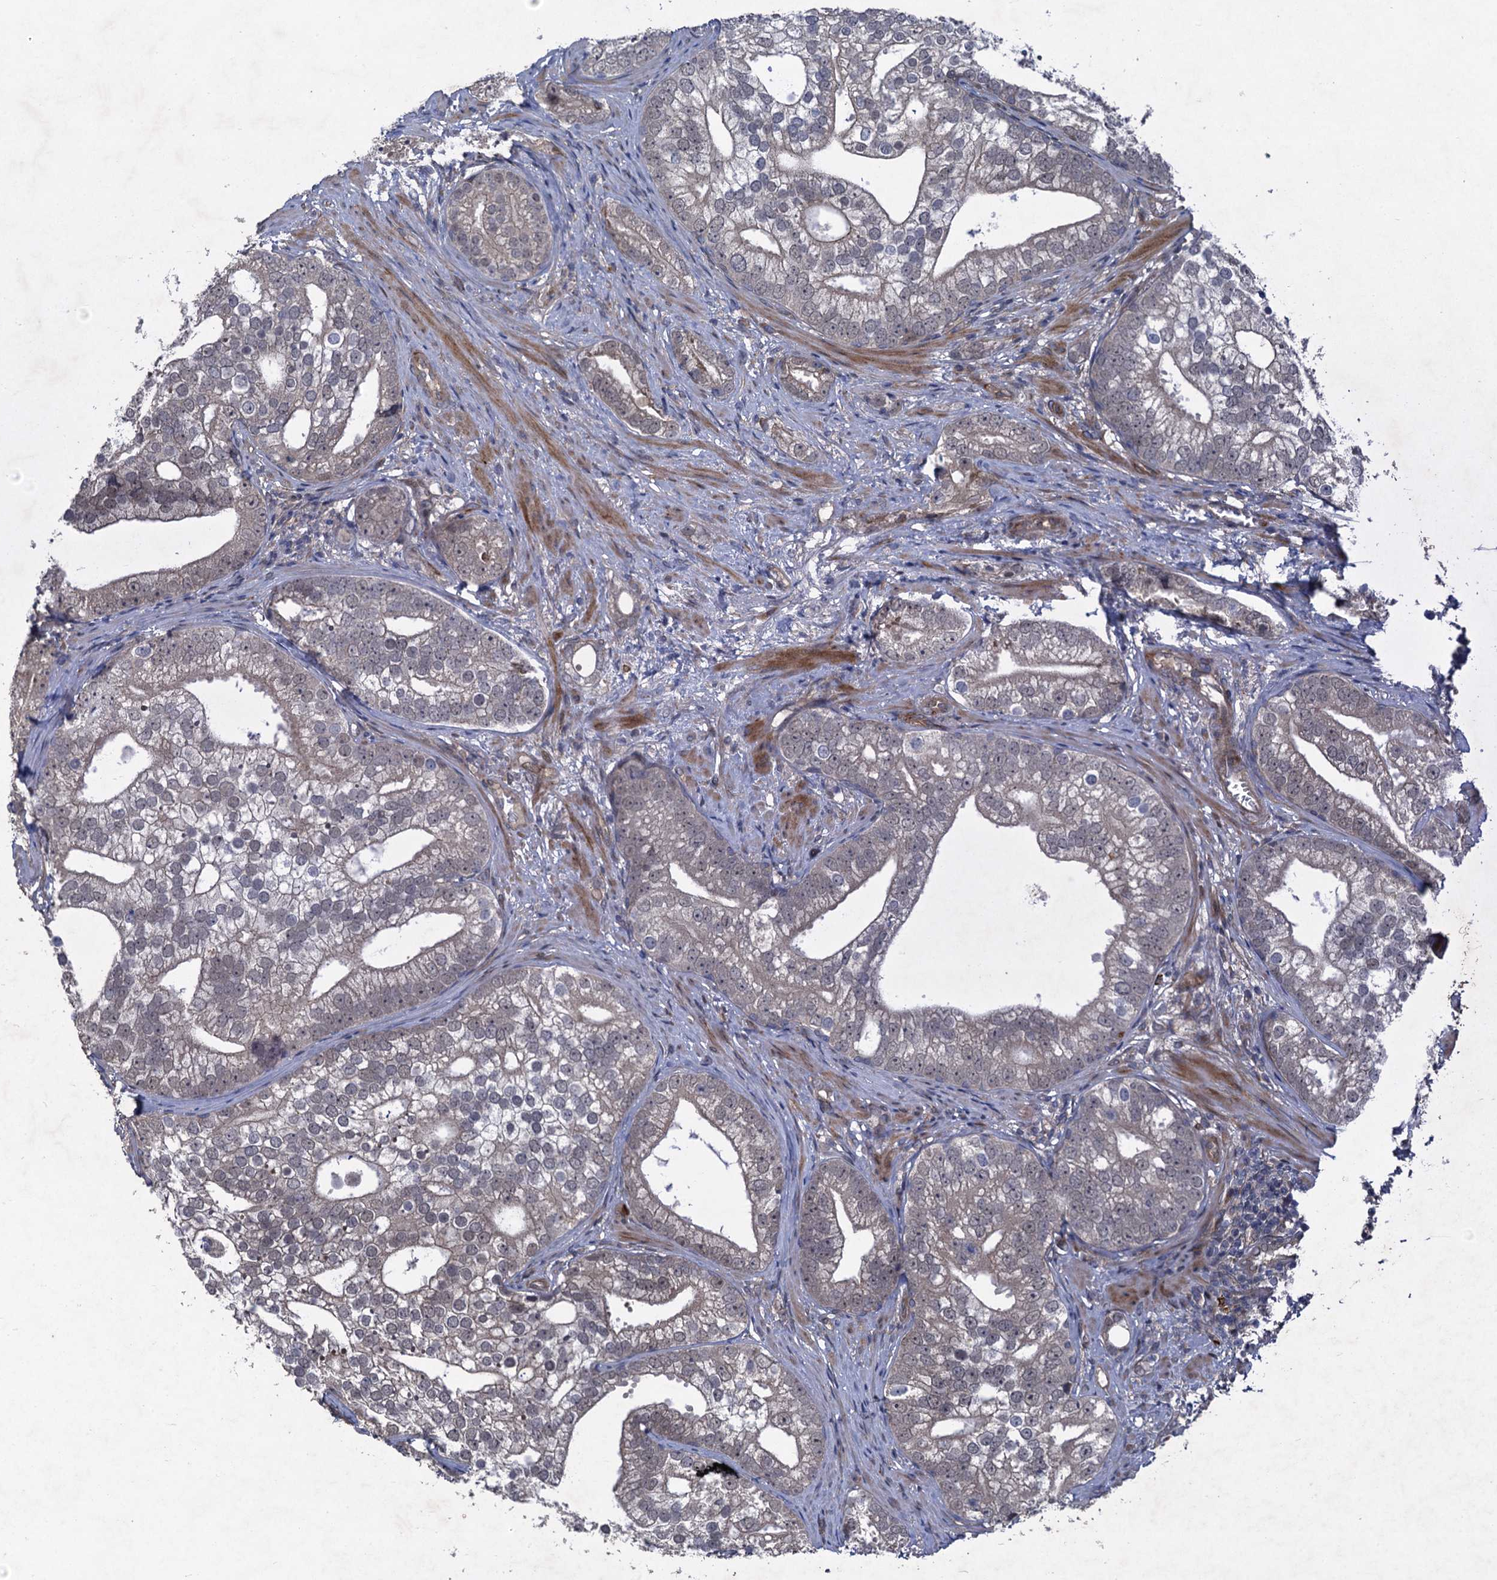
{"staining": {"intensity": "negative", "quantity": "none", "location": "none"}, "tissue": "prostate cancer", "cell_type": "Tumor cells", "image_type": "cancer", "snomed": [{"axis": "morphology", "description": "Adenocarcinoma, High grade"}, {"axis": "topography", "description": "Prostate"}], "caption": "Immunohistochemistry (IHC) micrograph of human prostate cancer (high-grade adenocarcinoma) stained for a protein (brown), which shows no positivity in tumor cells.", "gene": "NUDT22", "patient": {"sex": "male", "age": 75}}